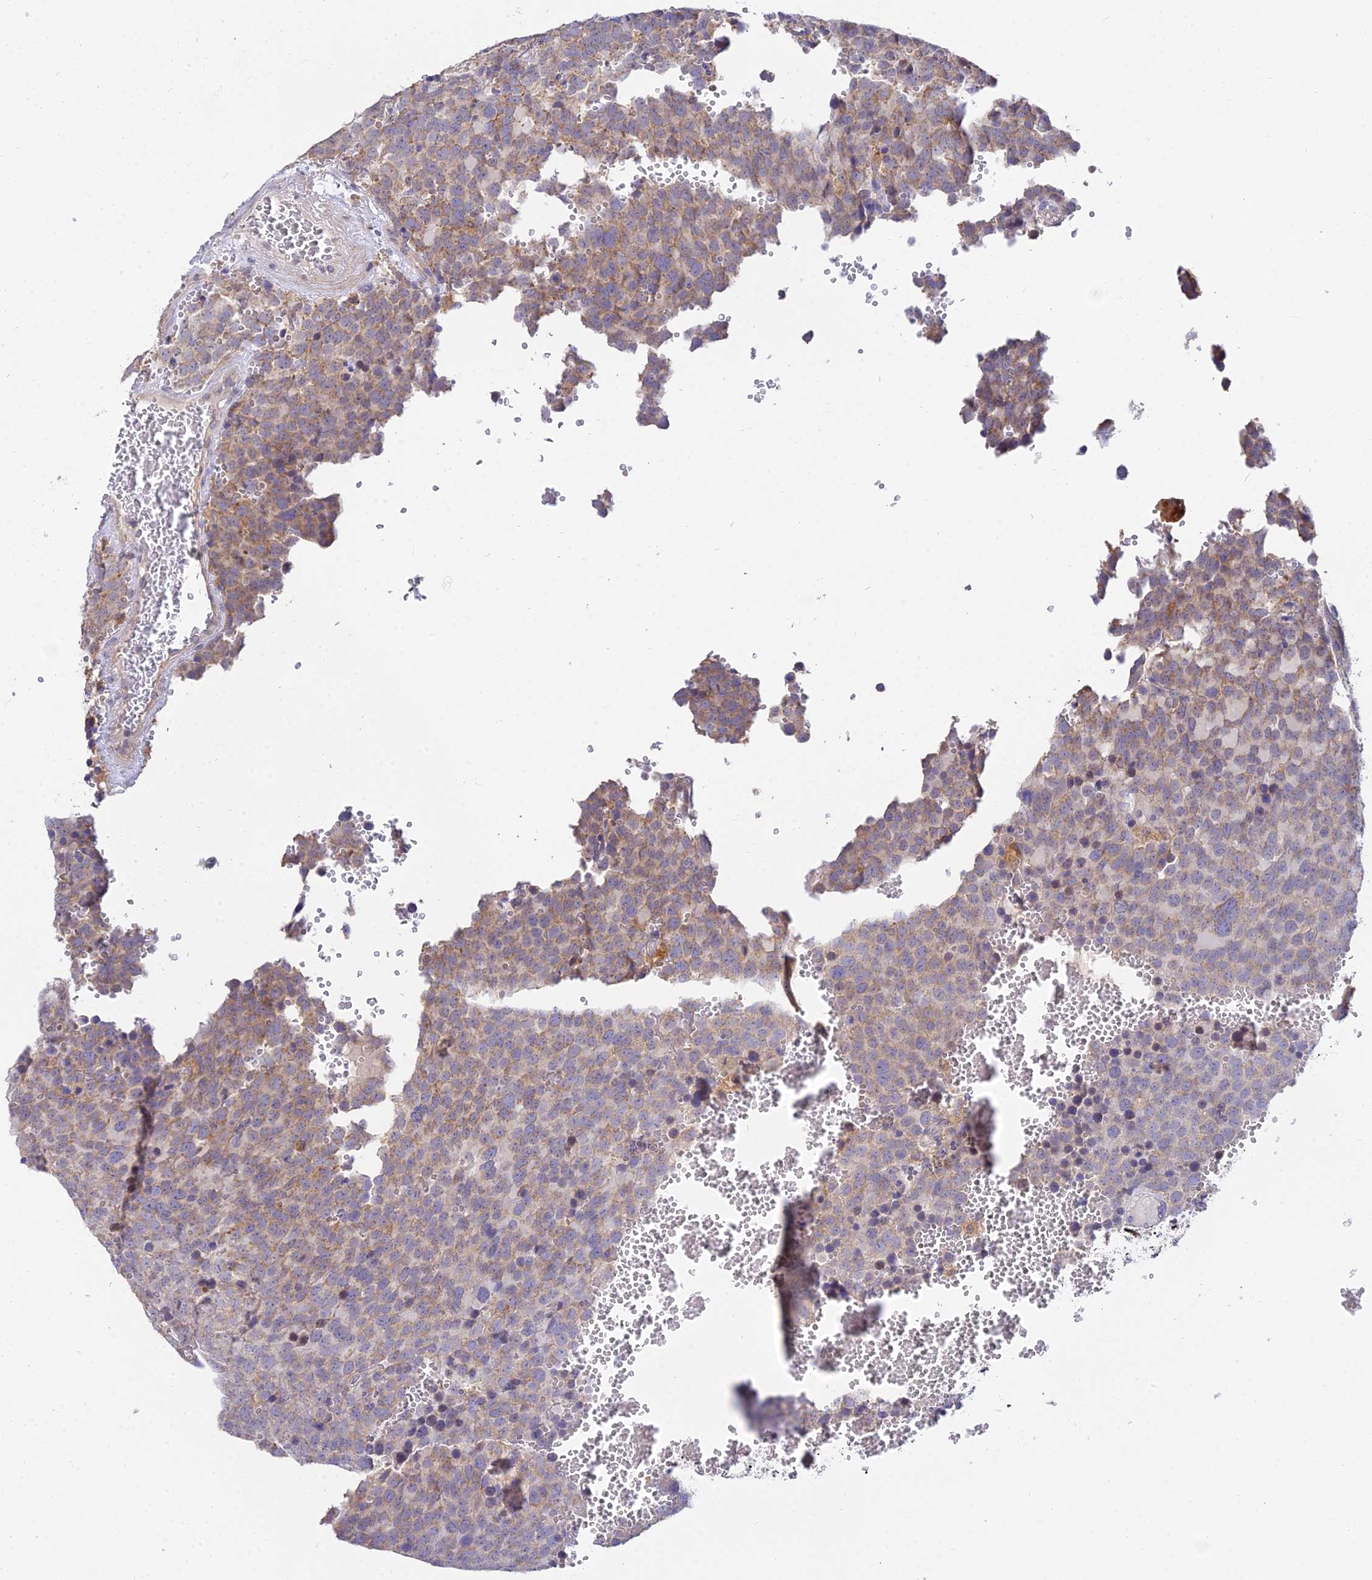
{"staining": {"intensity": "moderate", "quantity": "<25%", "location": "cytoplasmic/membranous"}, "tissue": "testis cancer", "cell_type": "Tumor cells", "image_type": "cancer", "snomed": [{"axis": "morphology", "description": "Seminoma, NOS"}, {"axis": "topography", "description": "Testis"}], "caption": "A brown stain shows moderate cytoplasmic/membranous positivity of a protein in human seminoma (testis) tumor cells.", "gene": "ARL8B", "patient": {"sex": "male", "age": 71}}